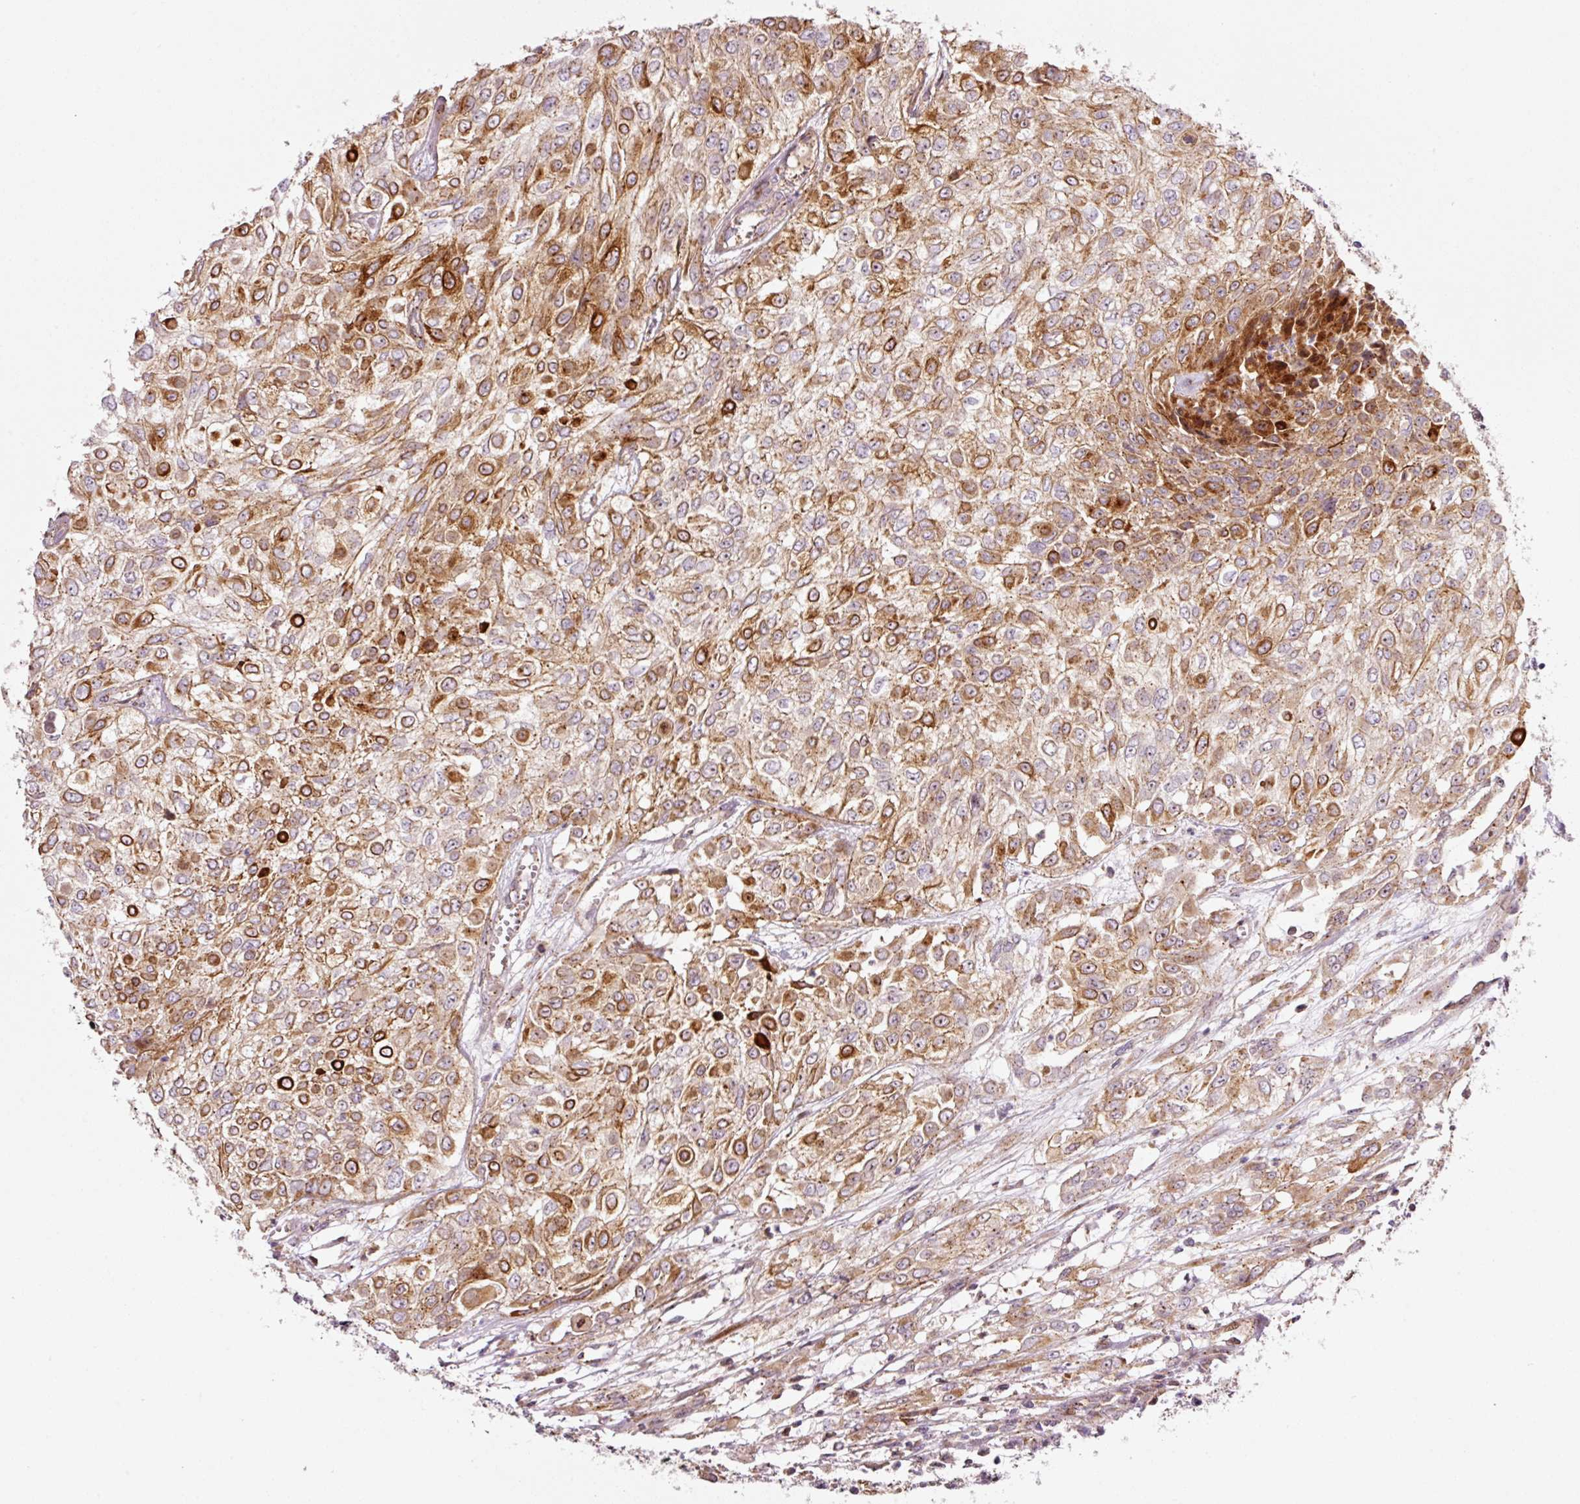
{"staining": {"intensity": "moderate", "quantity": ">75%", "location": "cytoplasmic/membranous"}, "tissue": "urothelial cancer", "cell_type": "Tumor cells", "image_type": "cancer", "snomed": [{"axis": "morphology", "description": "Urothelial carcinoma, High grade"}, {"axis": "topography", "description": "Urinary bladder"}], "caption": "This is a photomicrograph of IHC staining of urothelial carcinoma (high-grade), which shows moderate staining in the cytoplasmic/membranous of tumor cells.", "gene": "ANKRD20A1", "patient": {"sex": "male", "age": 57}}